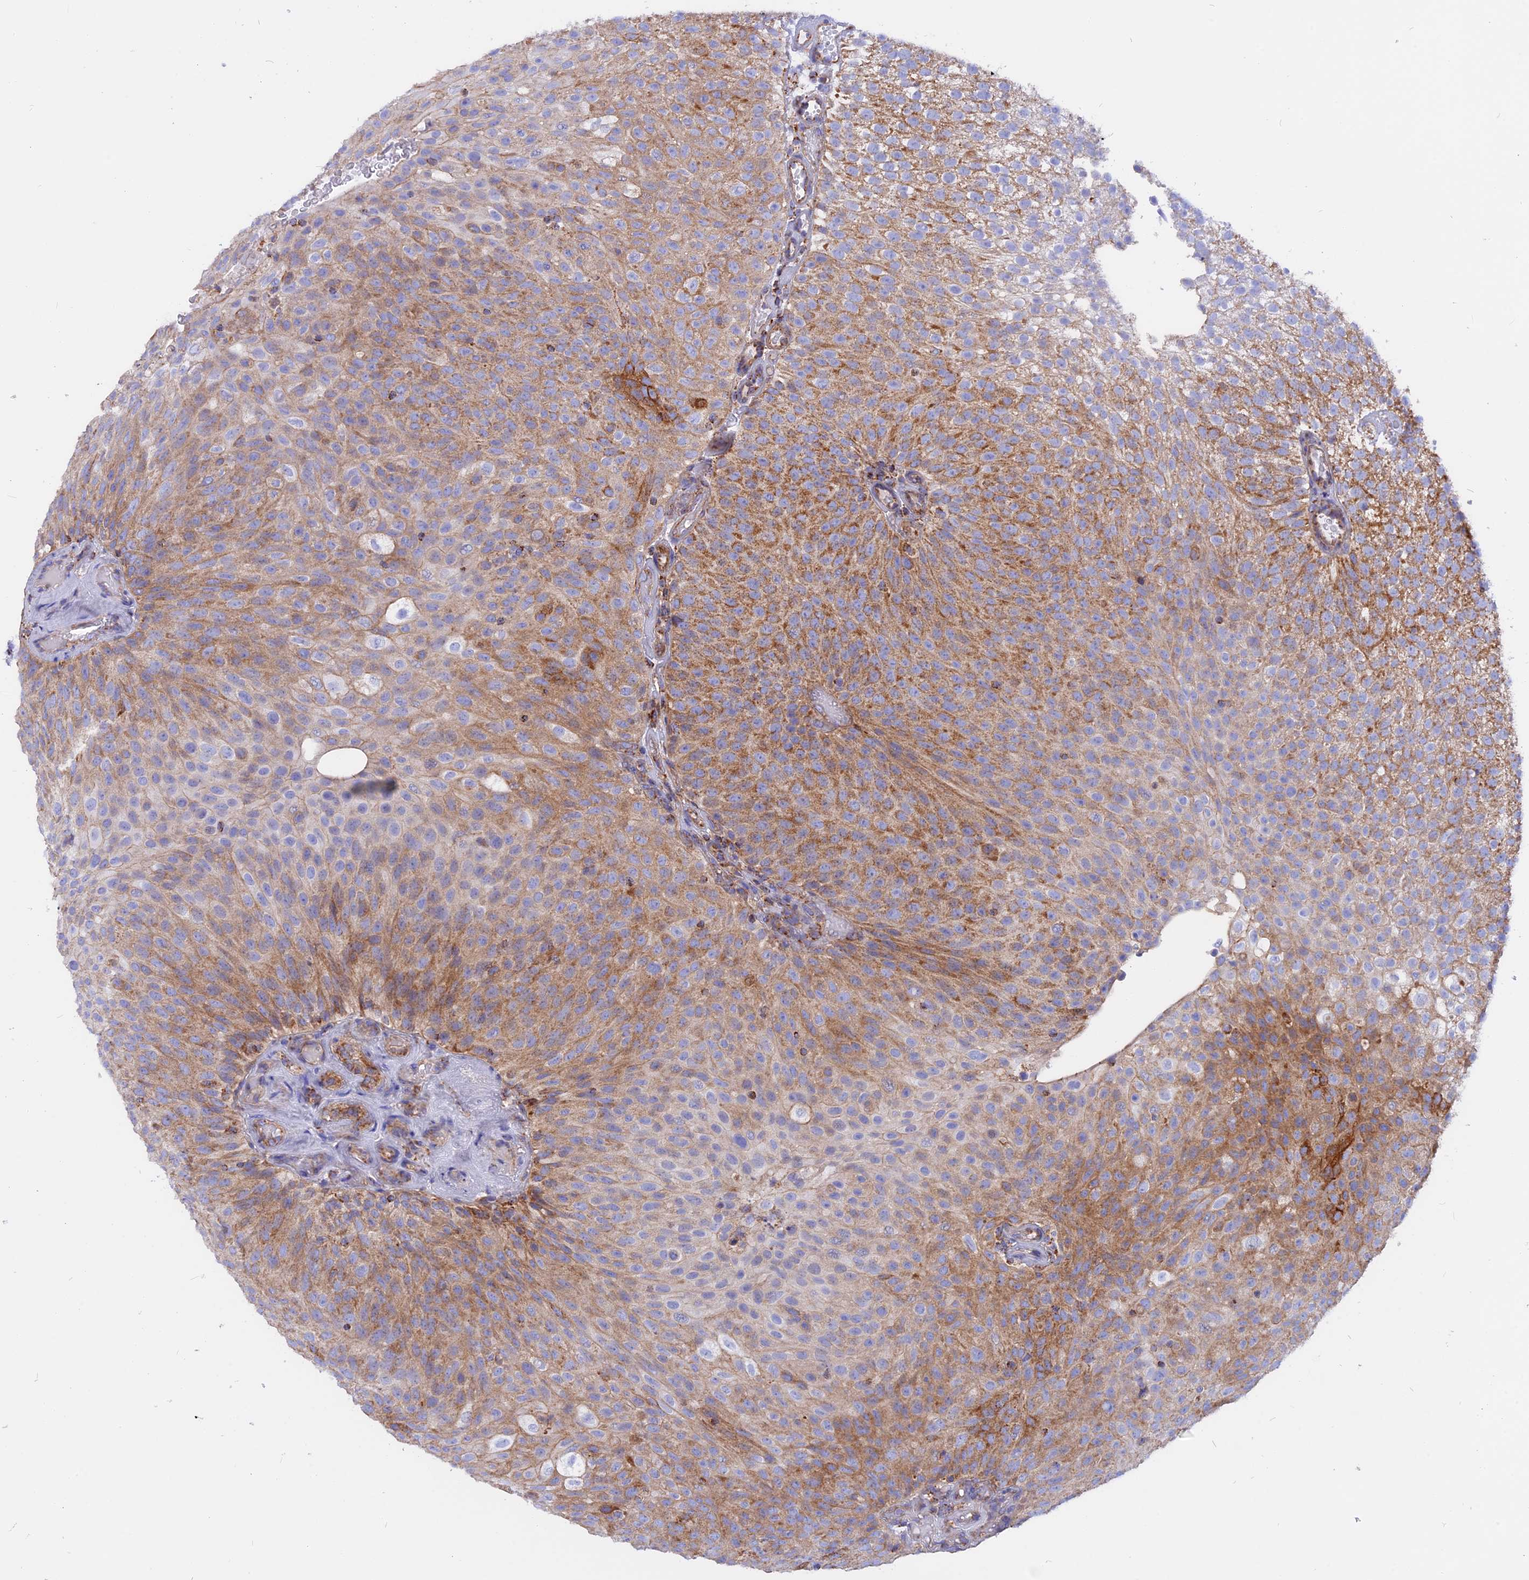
{"staining": {"intensity": "moderate", "quantity": ">75%", "location": "cytoplasmic/membranous"}, "tissue": "urothelial cancer", "cell_type": "Tumor cells", "image_type": "cancer", "snomed": [{"axis": "morphology", "description": "Urothelial carcinoma, Low grade"}, {"axis": "topography", "description": "Urinary bladder"}], "caption": "This photomicrograph demonstrates immunohistochemistry (IHC) staining of human urothelial cancer, with medium moderate cytoplasmic/membranous staining in approximately >75% of tumor cells.", "gene": "GCDH", "patient": {"sex": "male", "age": 78}}